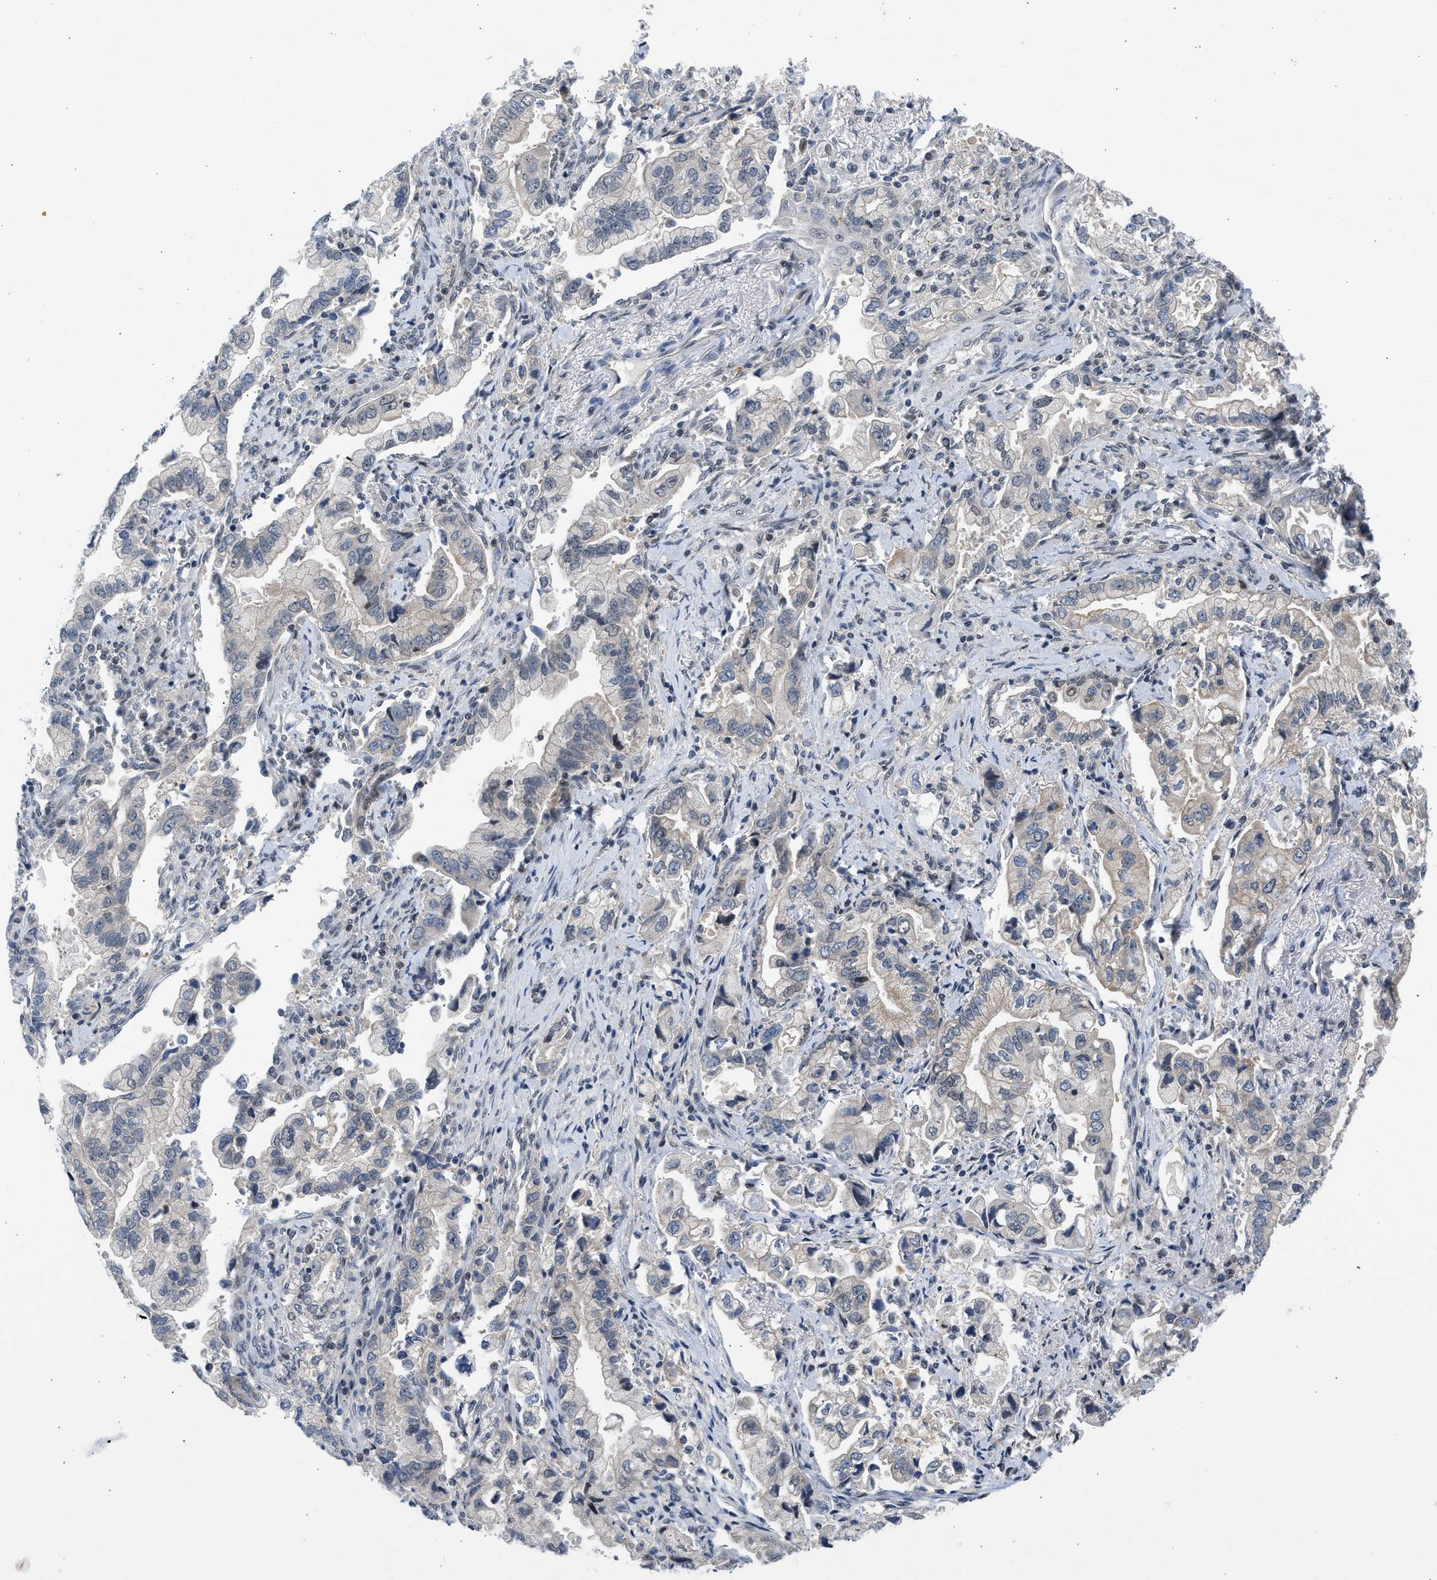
{"staining": {"intensity": "negative", "quantity": "none", "location": "none"}, "tissue": "stomach cancer", "cell_type": "Tumor cells", "image_type": "cancer", "snomed": [{"axis": "morphology", "description": "Normal tissue, NOS"}, {"axis": "morphology", "description": "Adenocarcinoma, NOS"}, {"axis": "topography", "description": "Stomach"}], "caption": "Immunohistochemistry histopathology image of neoplastic tissue: human adenocarcinoma (stomach) stained with DAB exhibits no significant protein expression in tumor cells.", "gene": "OLIG3", "patient": {"sex": "male", "age": 62}}